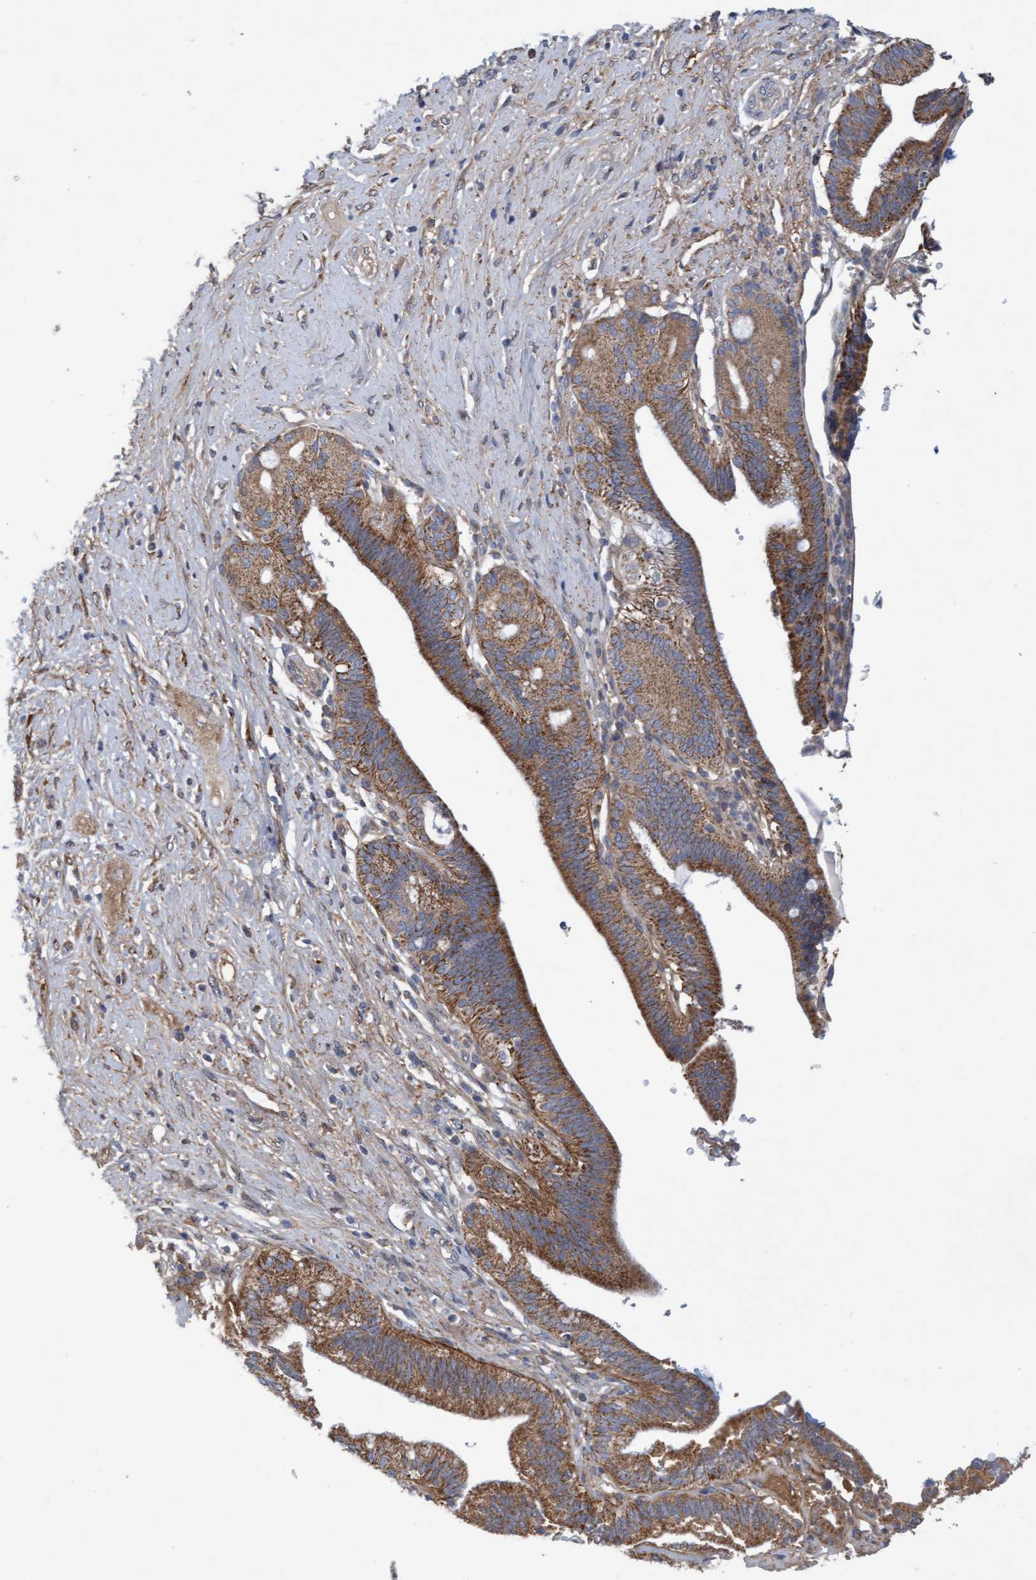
{"staining": {"intensity": "moderate", "quantity": ">75%", "location": "cytoplasmic/membranous"}, "tissue": "pancreatic cancer", "cell_type": "Tumor cells", "image_type": "cancer", "snomed": [{"axis": "morphology", "description": "Adenocarcinoma, NOS"}, {"axis": "topography", "description": "Pancreas"}], "caption": "Moderate cytoplasmic/membranous protein staining is seen in about >75% of tumor cells in pancreatic cancer (adenocarcinoma).", "gene": "DDHD2", "patient": {"sex": "male", "age": 59}}